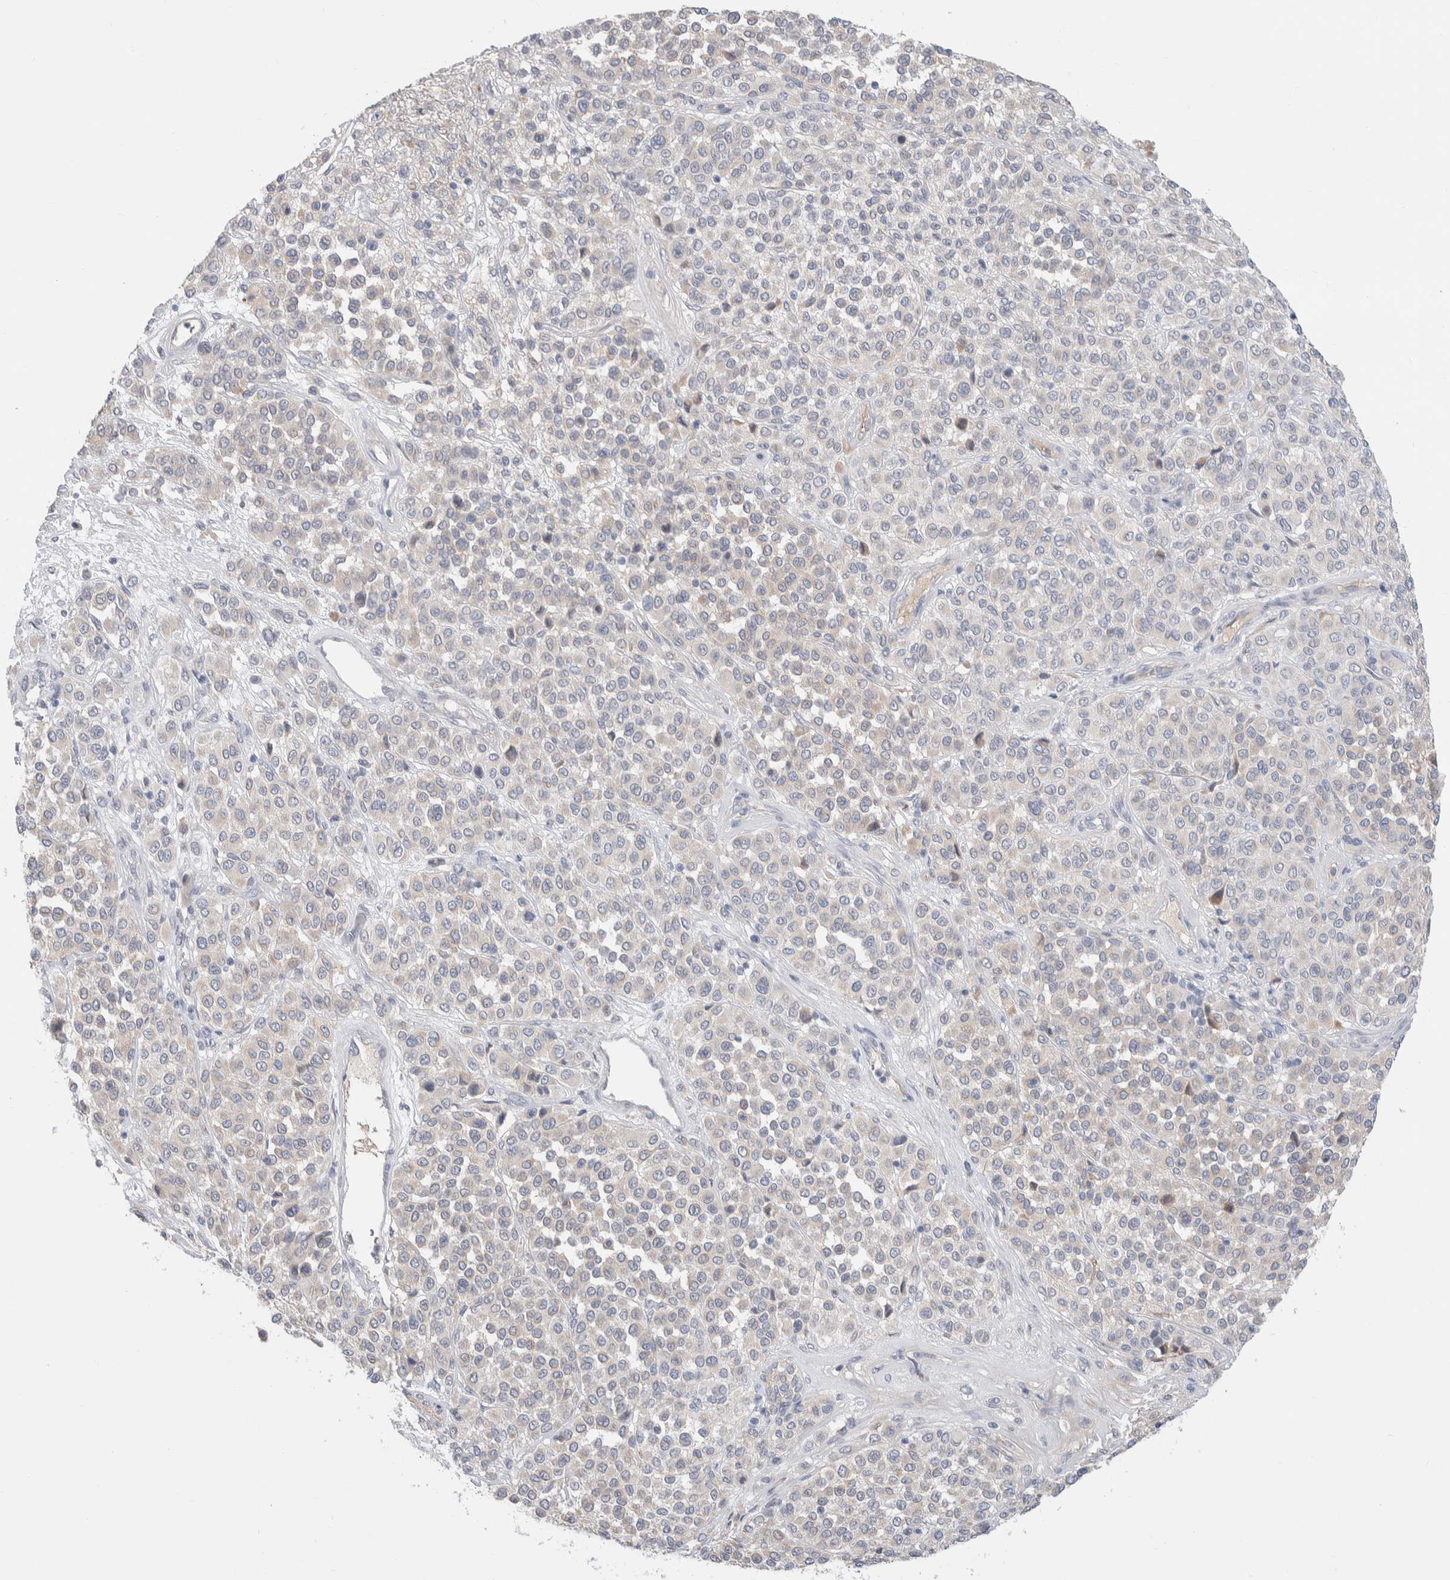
{"staining": {"intensity": "weak", "quantity": "<25%", "location": "cytoplasmic/membranous"}, "tissue": "melanoma", "cell_type": "Tumor cells", "image_type": "cancer", "snomed": [{"axis": "morphology", "description": "Malignant melanoma, Metastatic site"}, {"axis": "topography", "description": "Pancreas"}], "caption": "This is an immunohistochemistry photomicrograph of human melanoma. There is no expression in tumor cells.", "gene": "RUSF1", "patient": {"sex": "female", "age": 30}}